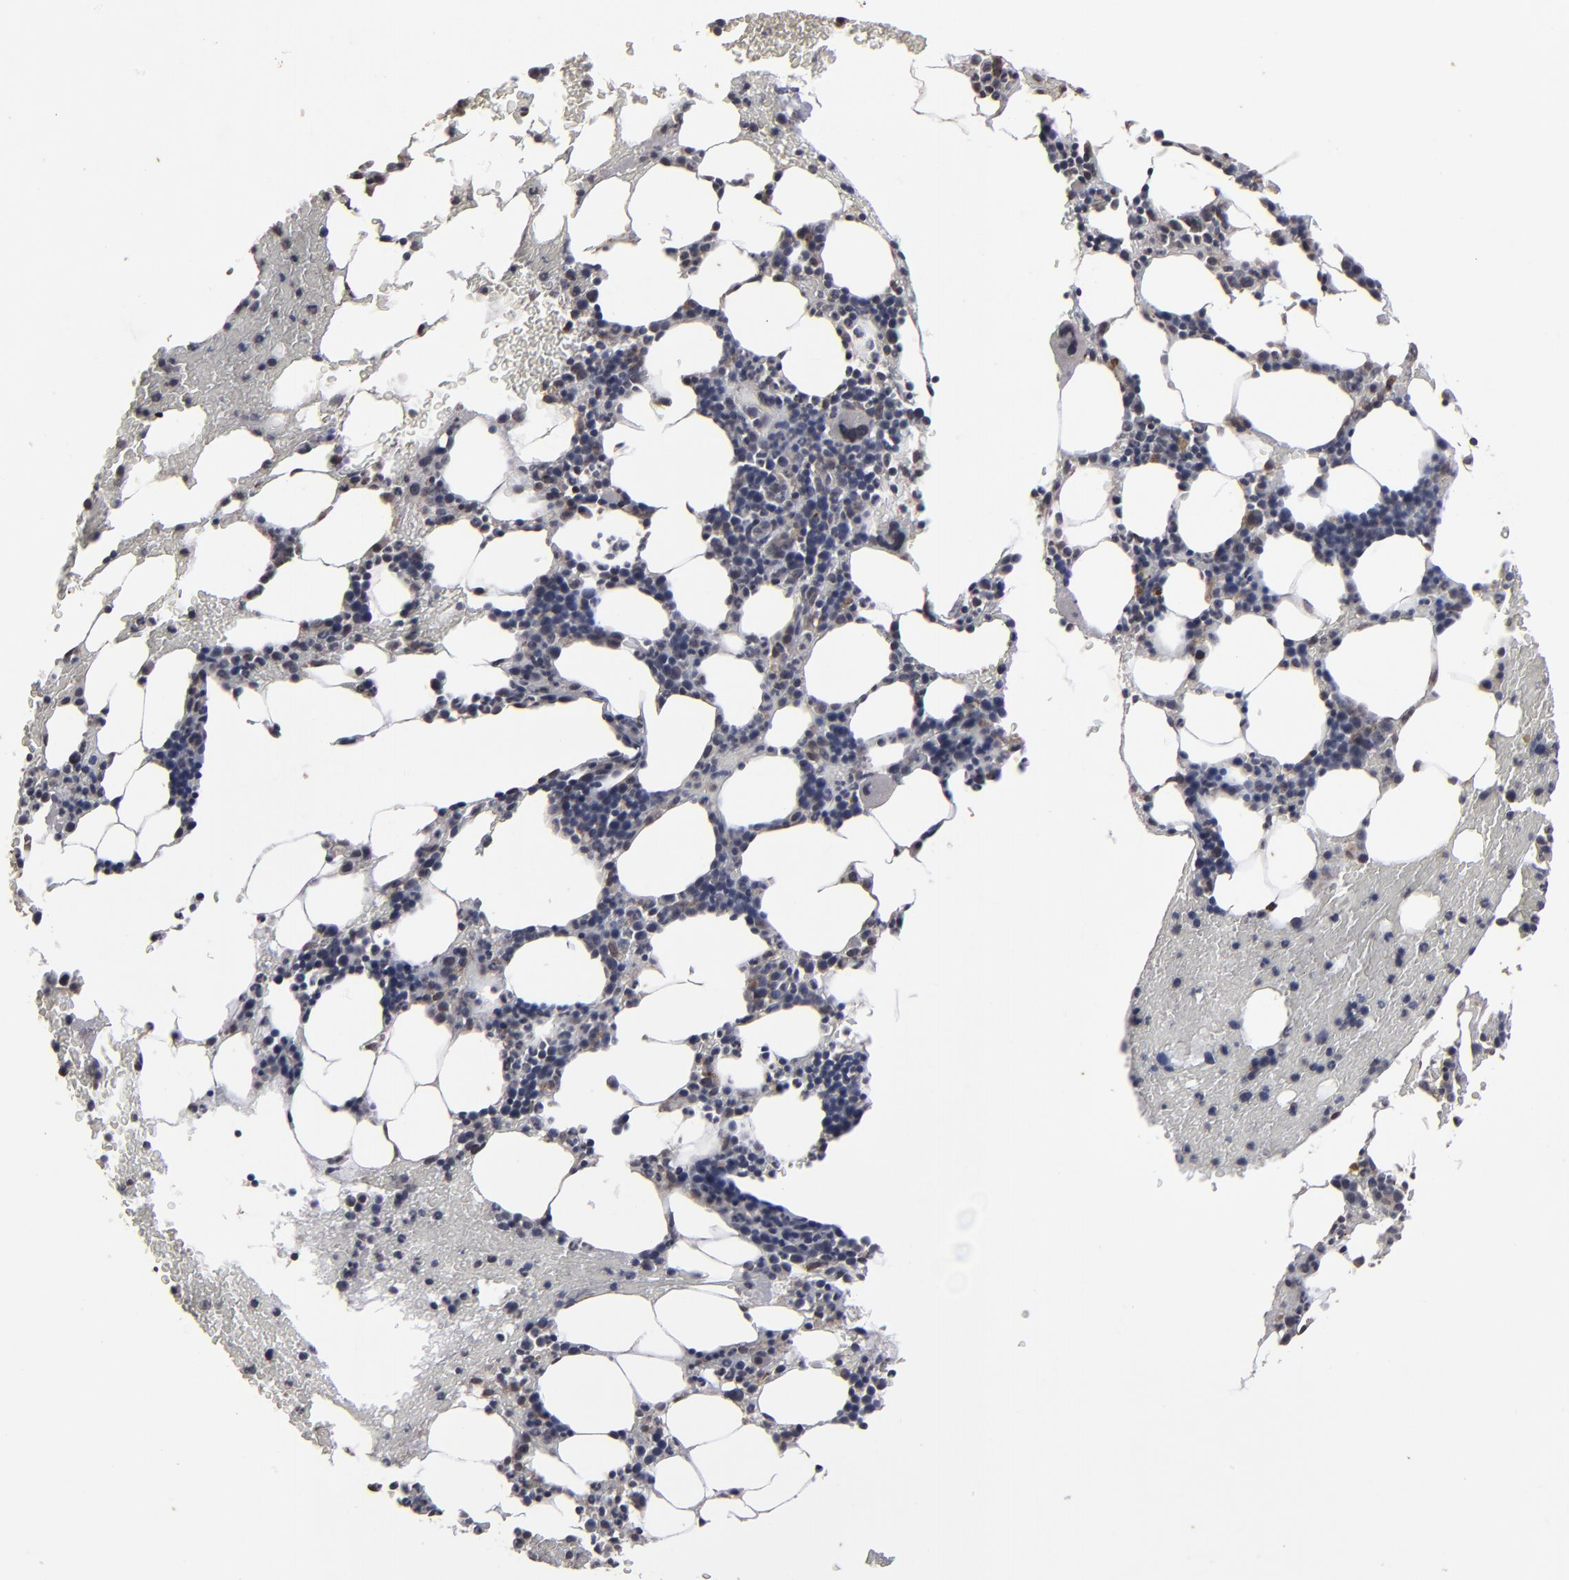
{"staining": {"intensity": "moderate", "quantity": "25%-75%", "location": "cytoplasmic/membranous,nuclear"}, "tissue": "bone marrow", "cell_type": "Hematopoietic cells", "image_type": "normal", "snomed": [{"axis": "morphology", "description": "Normal tissue, NOS"}, {"axis": "topography", "description": "Bone marrow"}], "caption": "Moderate cytoplasmic/membranous,nuclear positivity is present in approximately 25%-75% of hematopoietic cells in benign bone marrow.", "gene": "SLC22A17", "patient": {"sex": "female", "age": 84}}